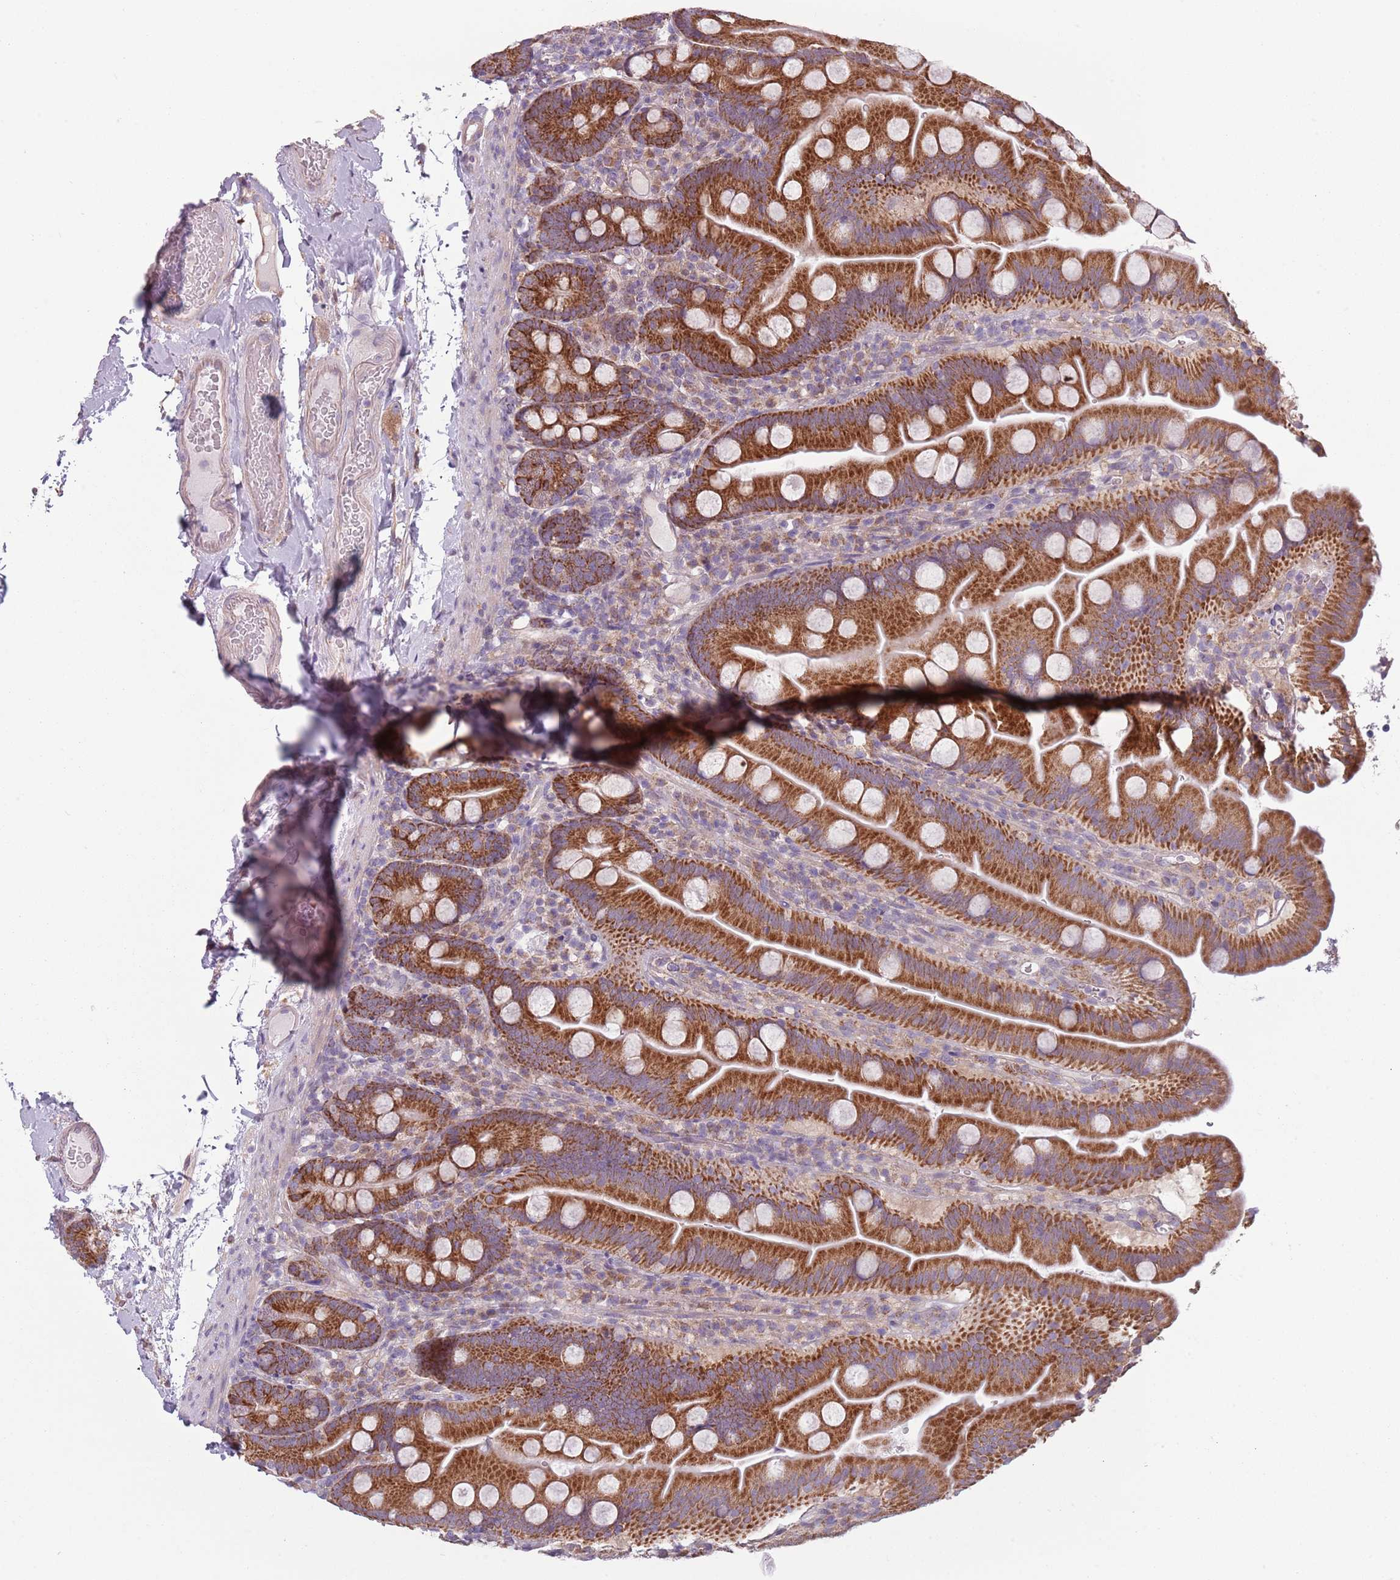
{"staining": {"intensity": "strong", "quantity": ">75%", "location": "cytoplasmic/membranous"}, "tissue": "small intestine", "cell_type": "Glandular cells", "image_type": "normal", "snomed": [{"axis": "morphology", "description": "Normal tissue, NOS"}, {"axis": "topography", "description": "Small intestine"}], "caption": "A brown stain labels strong cytoplasmic/membranous expression of a protein in glandular cells of unremarkable human small intestine. Ihc stains the protein in brown and the nuclei are stained blue.", "gene": "COQ5", "patient": {"sex": "female", "age": 68}}